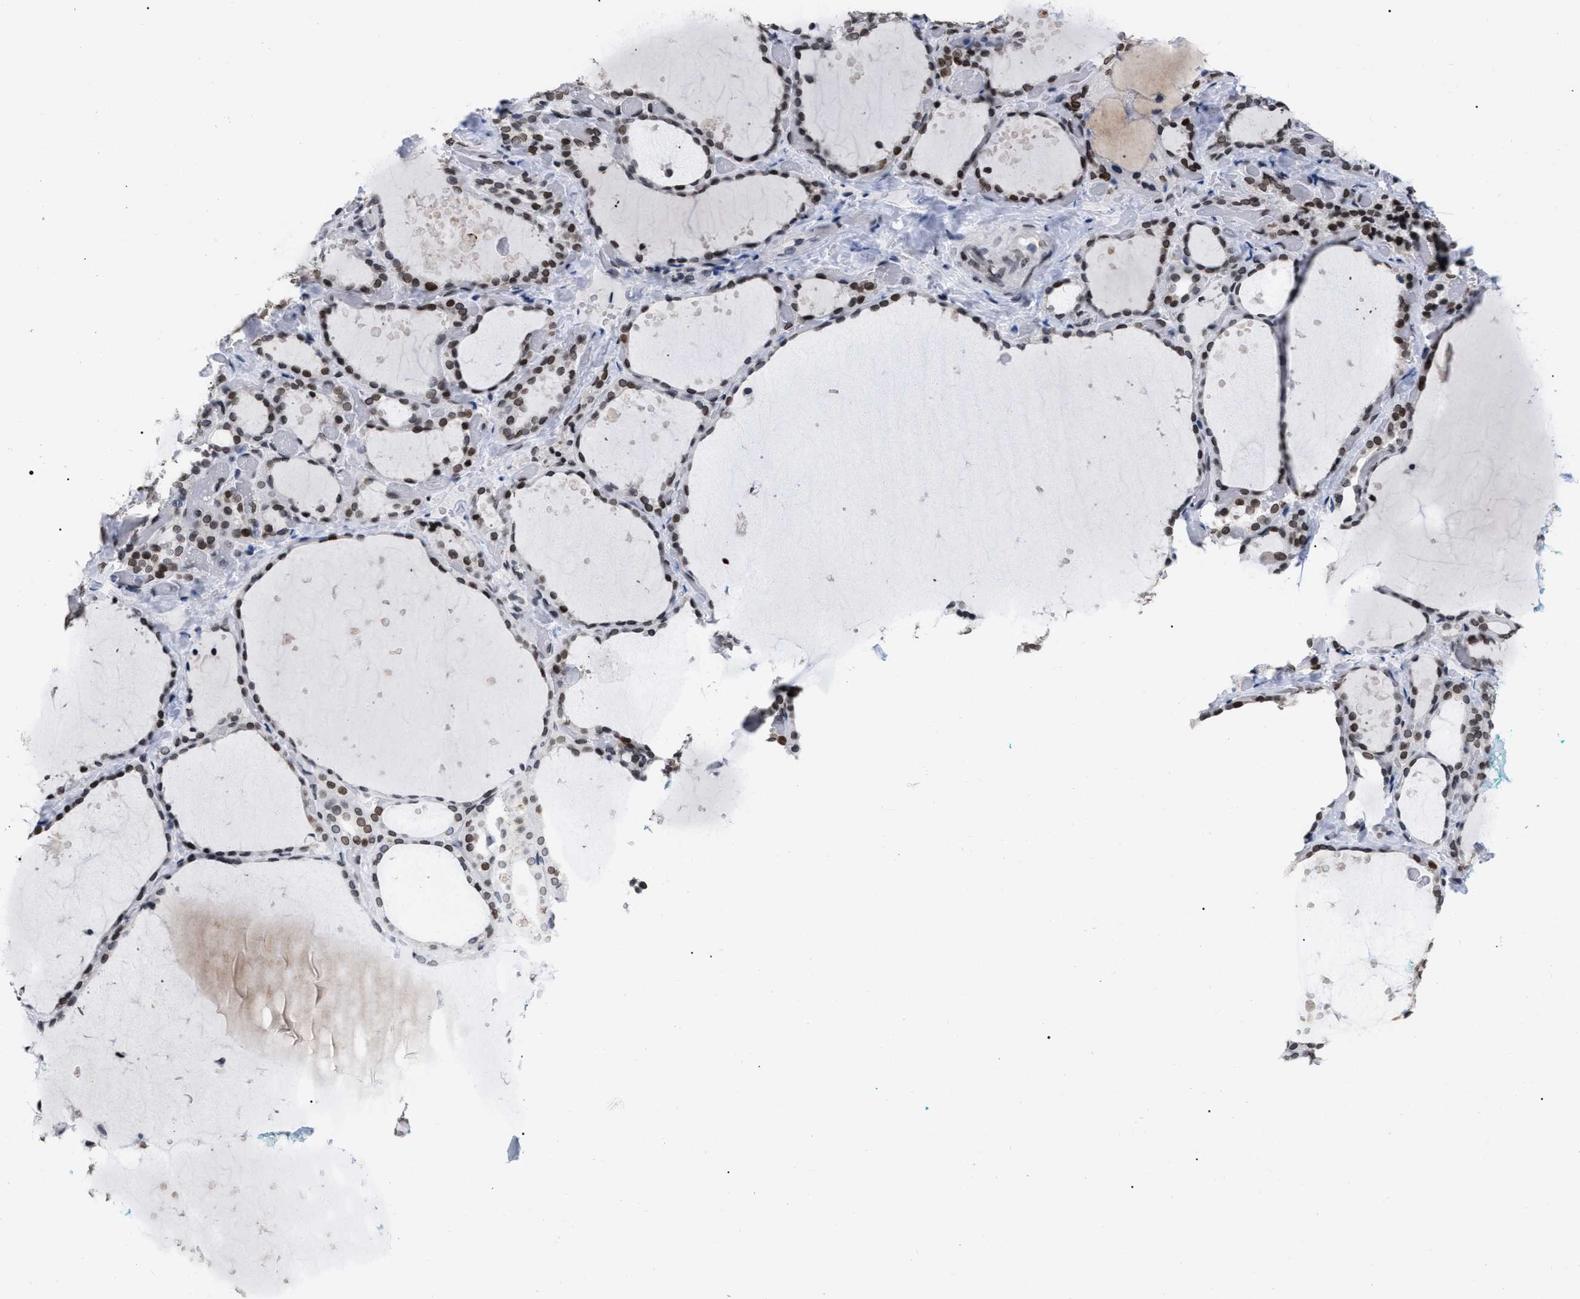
{"staining": {"intensity": "moderate", "quantity": ">75%", "location": "cytoplasmic/membranous,nuclear"}, "tissue": "thyroid gland", "cell_type": "Glandular cells", "image_type": "normal", "snomed": [{"axis": "morphology", "description": "Normal tissue, NOS"}, {"axis": "topography", "description": "Thyroid gland"}], "caption": "This histopathology image shows unremarkable thyroid gland stained with IHC to label a protein in brown. The cytoplasmic/membranous,nuclear of glandular cells show moderate positivity for the protein. Nuclei are counter-stained blue.", "gene": "TPR", "patient": {"sex": "female", "age": 44}}